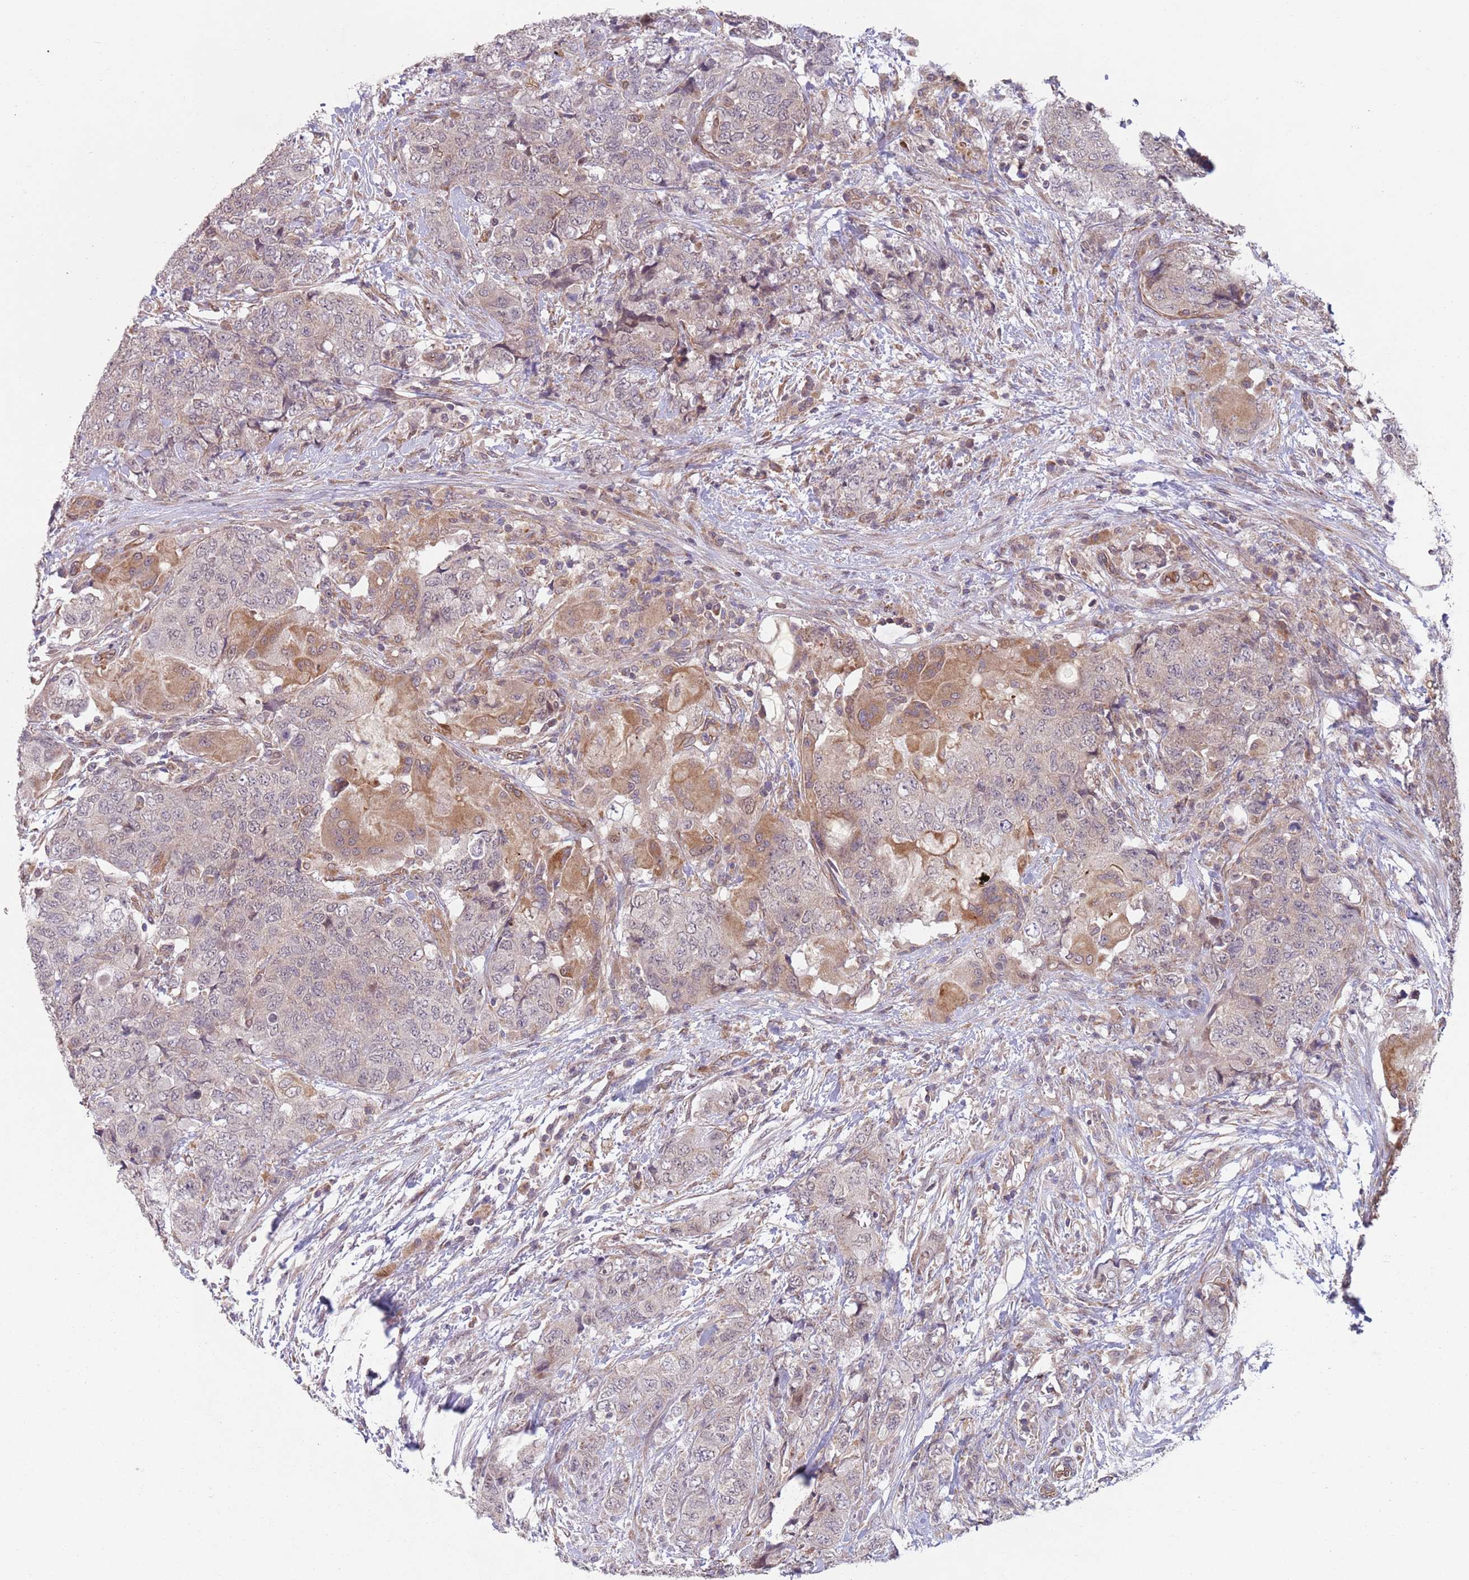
{"staining": {"intensity": "moderate", "quantity": "<25%", "location": "cytoplasmic/membranous,nuclear"}, "tissue": "urothelial cancer", "cell_type": "Tumor cells", "image_type": "cancer", "snomed": [{"axis": "morphology", "description": "Urothelial carcinoma, High grade"}, {"axis": "topography", "description": "Urinary bladder"}], "caption": "High-grade urothelial carcinoma tissue reveals moderate cytoplasmic/membranous and nuclear expression in about <25% of tumor cells, visualized by immunohistochemistry.", "gene": "CHD9", "patient": {"sex": "female", "age": 78}}